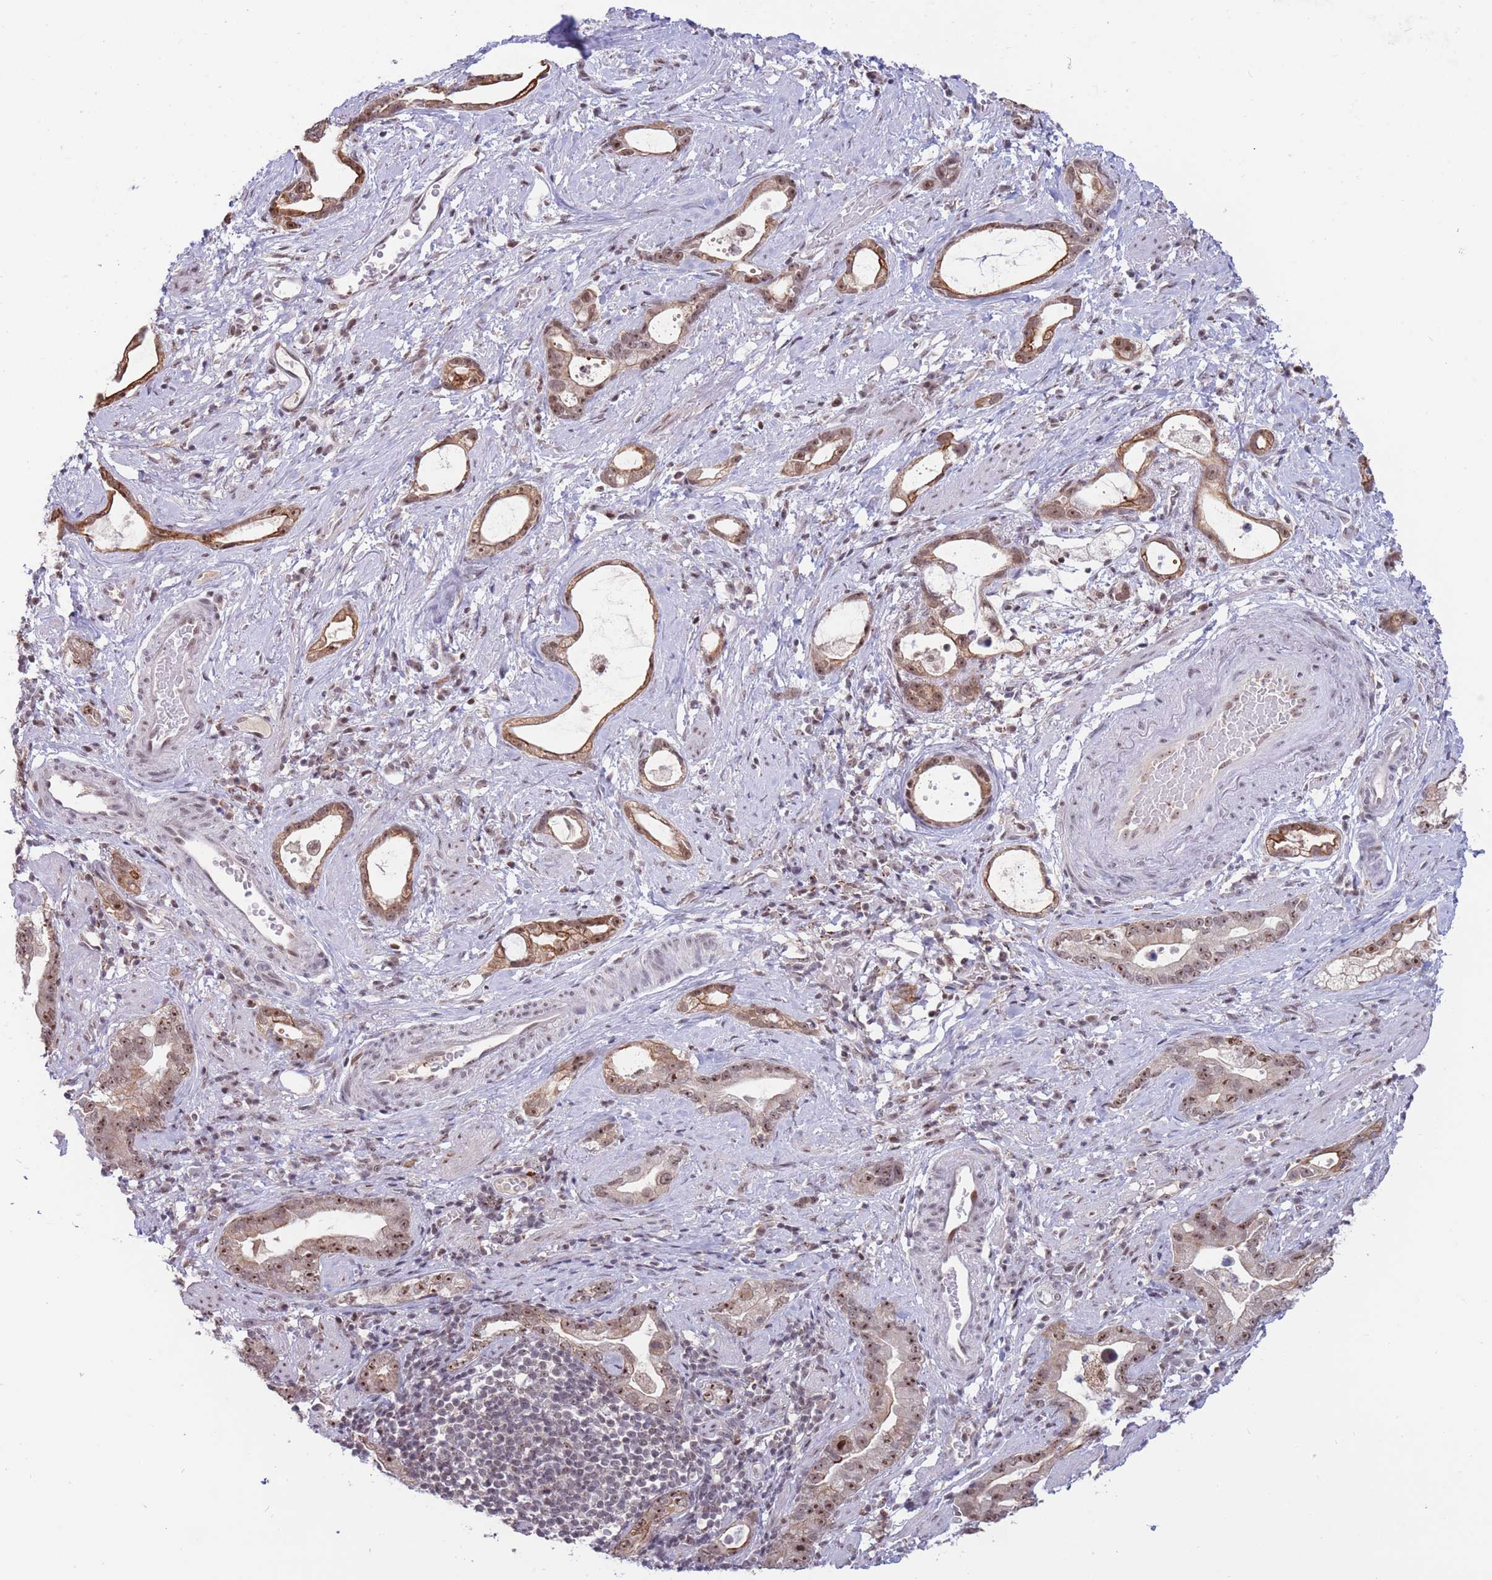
{"staining": {"intensity": "moderate", "quantity": ">75%", "location": "cytoplasmic/membranous,nuclear"}, "tissue": "stomach cancer", "cell_type": "Tumor cells", "image_type": "cancer", "snomed": [{"axis": "morphology", "description": "Adenocarcinoma, NOS"}, {"axis": "topography", "description": "Stomach"}], "caption": "A brown stain labels moderate cytoplasmic/membranous and nuclear positivity of a protein in stomach cancer (adenocarcinoma) tumor cells.", "gene": "TARBP2", "patient": {"sex": "male", "age": 55}}